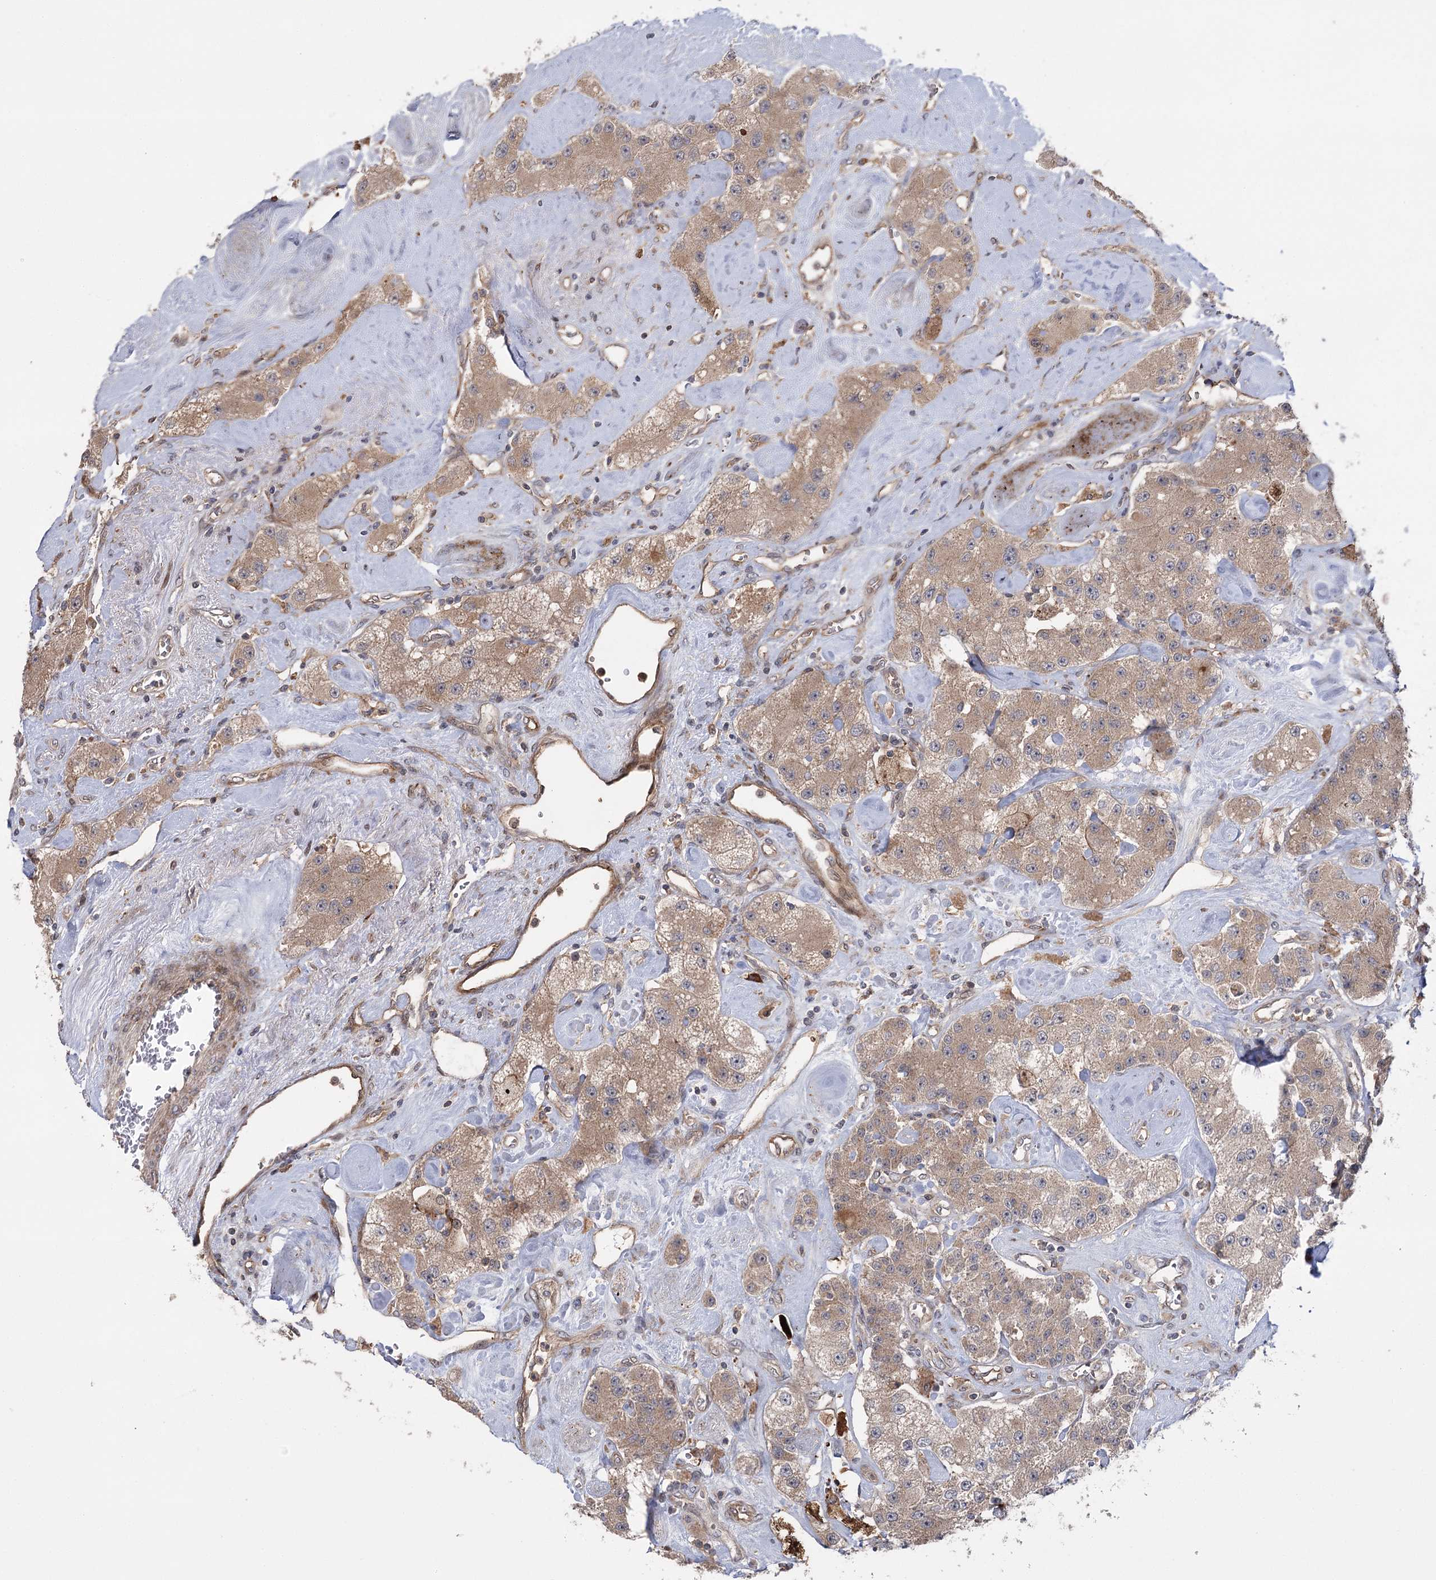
{"staining": {"intensity": "weak", "quantity": ">75%", "location": "cytoplasmic/membranous"}, "tissue": "carcinoid", "cell_type": "Tumor cells", "image_type": "cancer", "snomed": [{"axis": "morphology", "description": "Carcinoid, malignant, NOS"}, {"axis": "topography", "description": "Pancreas"}], "caption": "Tumor cells display weak cytoplasmic/membranous positivity in approximately >75% of cells in carcinoid.", "gene": "KCNN2", "patient": {"sex": "male", "age": 41}}